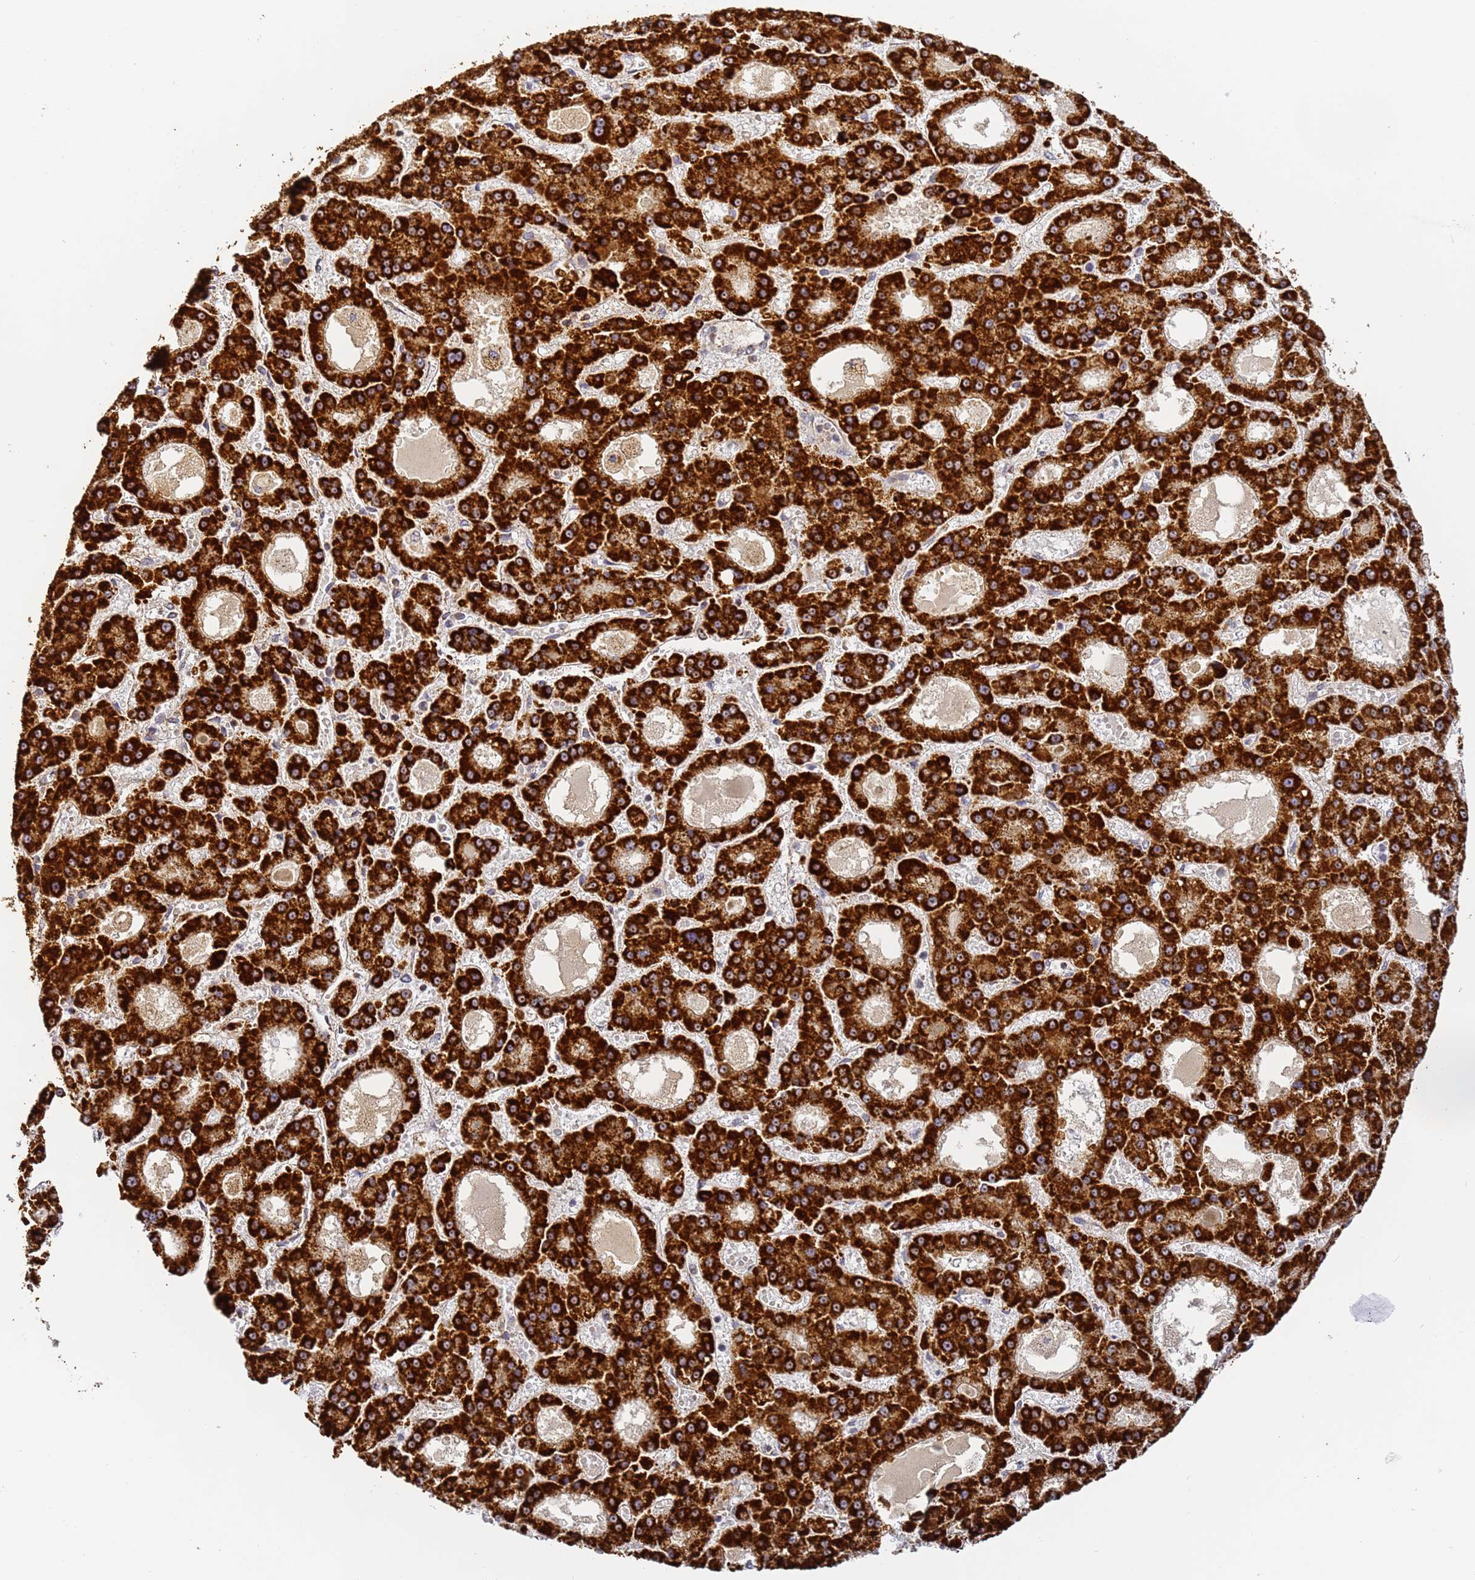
{"staining": {"intensity": "strong", "quantity": ">75%", "location": "cytoplasmic/membranous"}, "tissue": "liver cancer", "cell_type": "Tumor cells", "image_type": "cancer", "snomed": [{"axis": "morphology", "description": "Carcinoma, Hepatocellular, NOS"}, {"axis": "topography", "description": "Liver"}], "caption": "Approximately >75% of tumor cells in human liver hepatocellular carcinoma show strong cytoplasmic/membranous protein expression as visualized by brown immunohistochemical staining.", "gene": "FRG2C", "patient": {"sex": "male", "age": 70}}